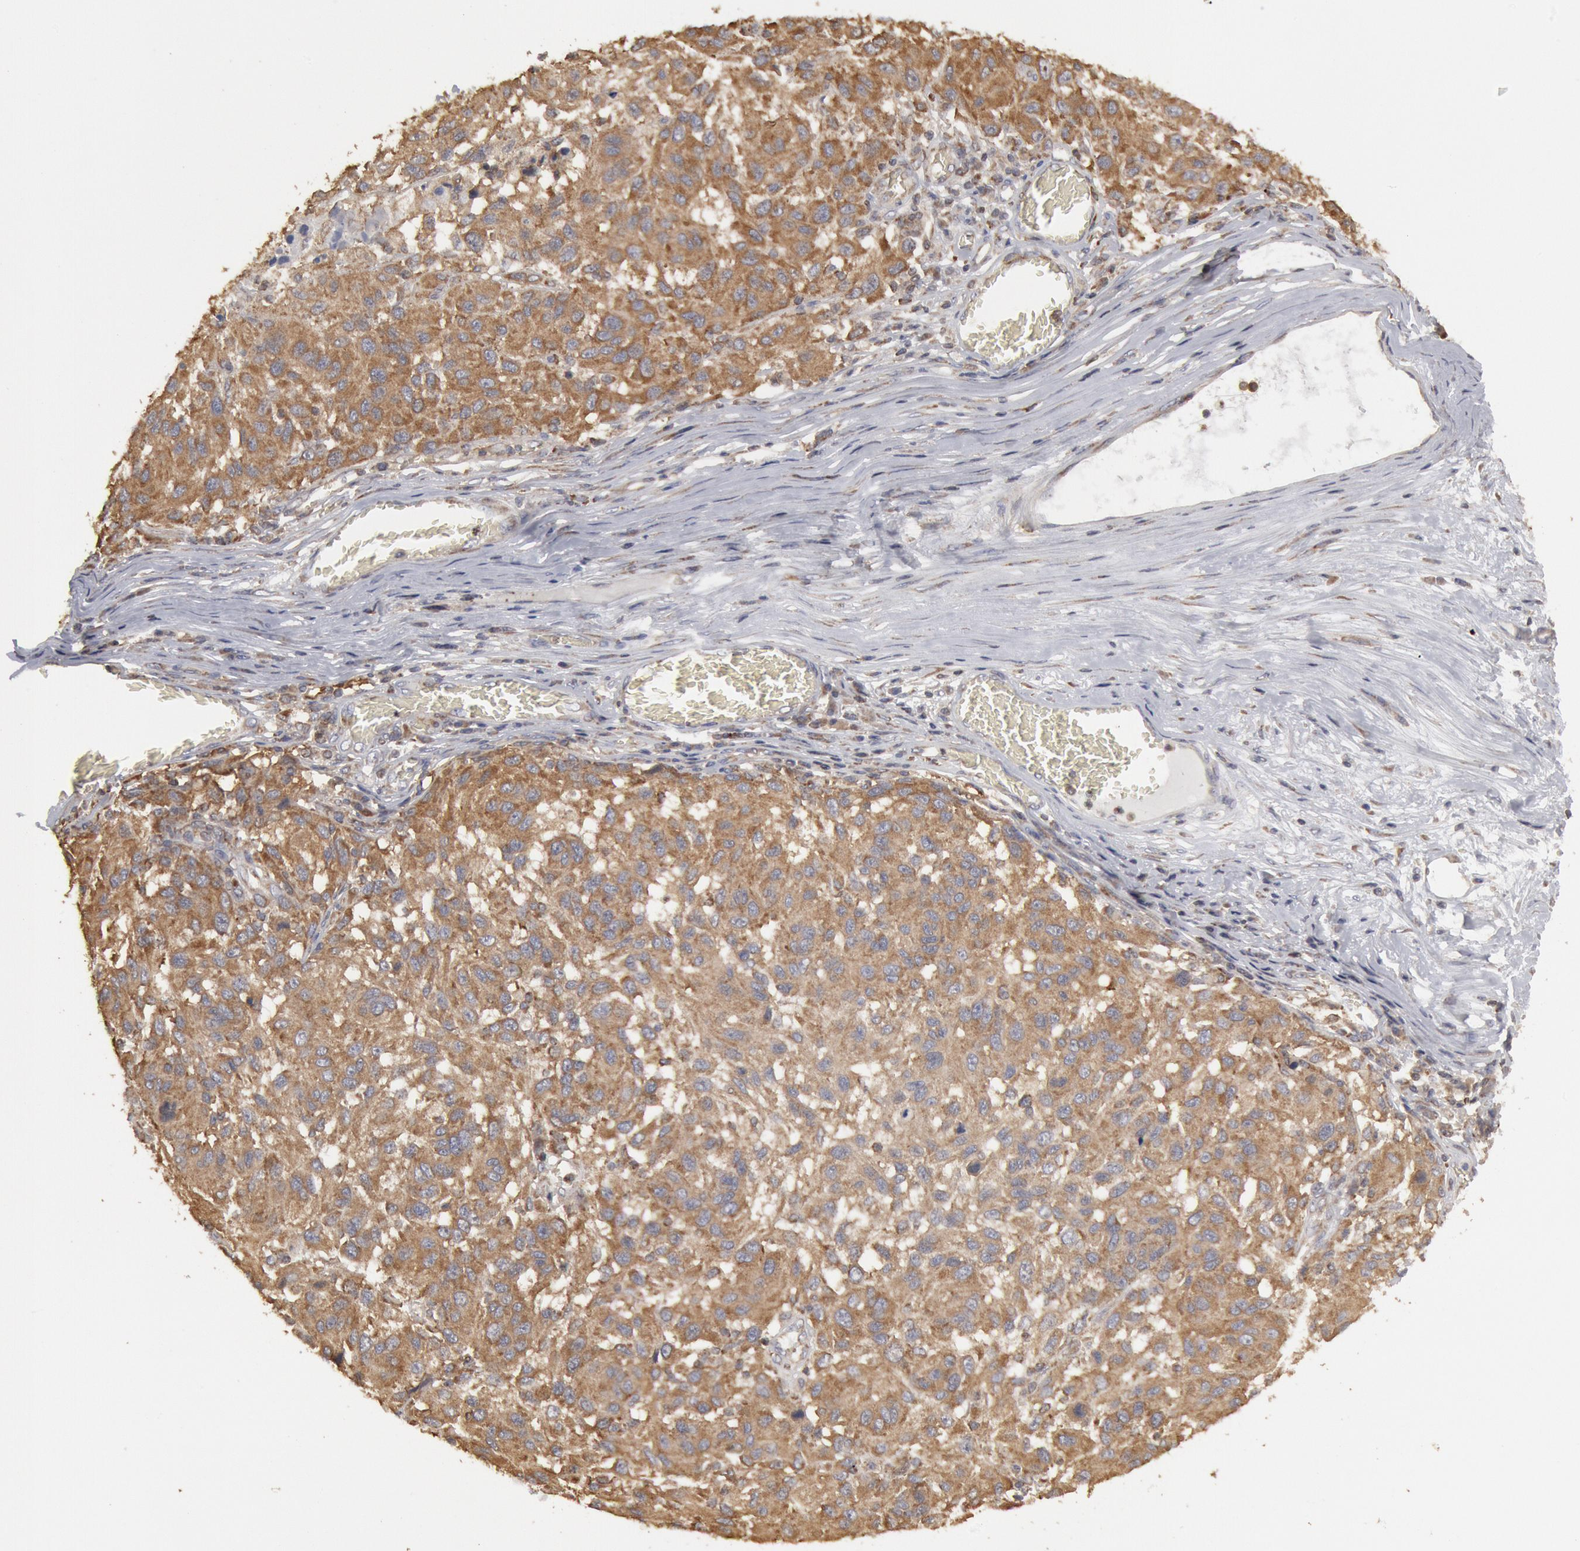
{"staining": {"intensity": "moderate", "quantity": ">75%", "location": "cytoplasmic/membranous"}, "tissue": "melanoma", "cell_type": "Tumor cells", "image_type": "cancer", "snomed": [{"axis": "morphology", "description": "Malignant melanoma, NOS"}, {"axis": "topography", "description": "Skin"}], "caption": "Immunohistochemistry of malignant melanoma demonstrates medium levels of moderate cytoplasmic/membranous expression in approximately >75% of tumor cells.", "gene": "OSBPL8", "patient": {"sex": "female", "age": 77}}